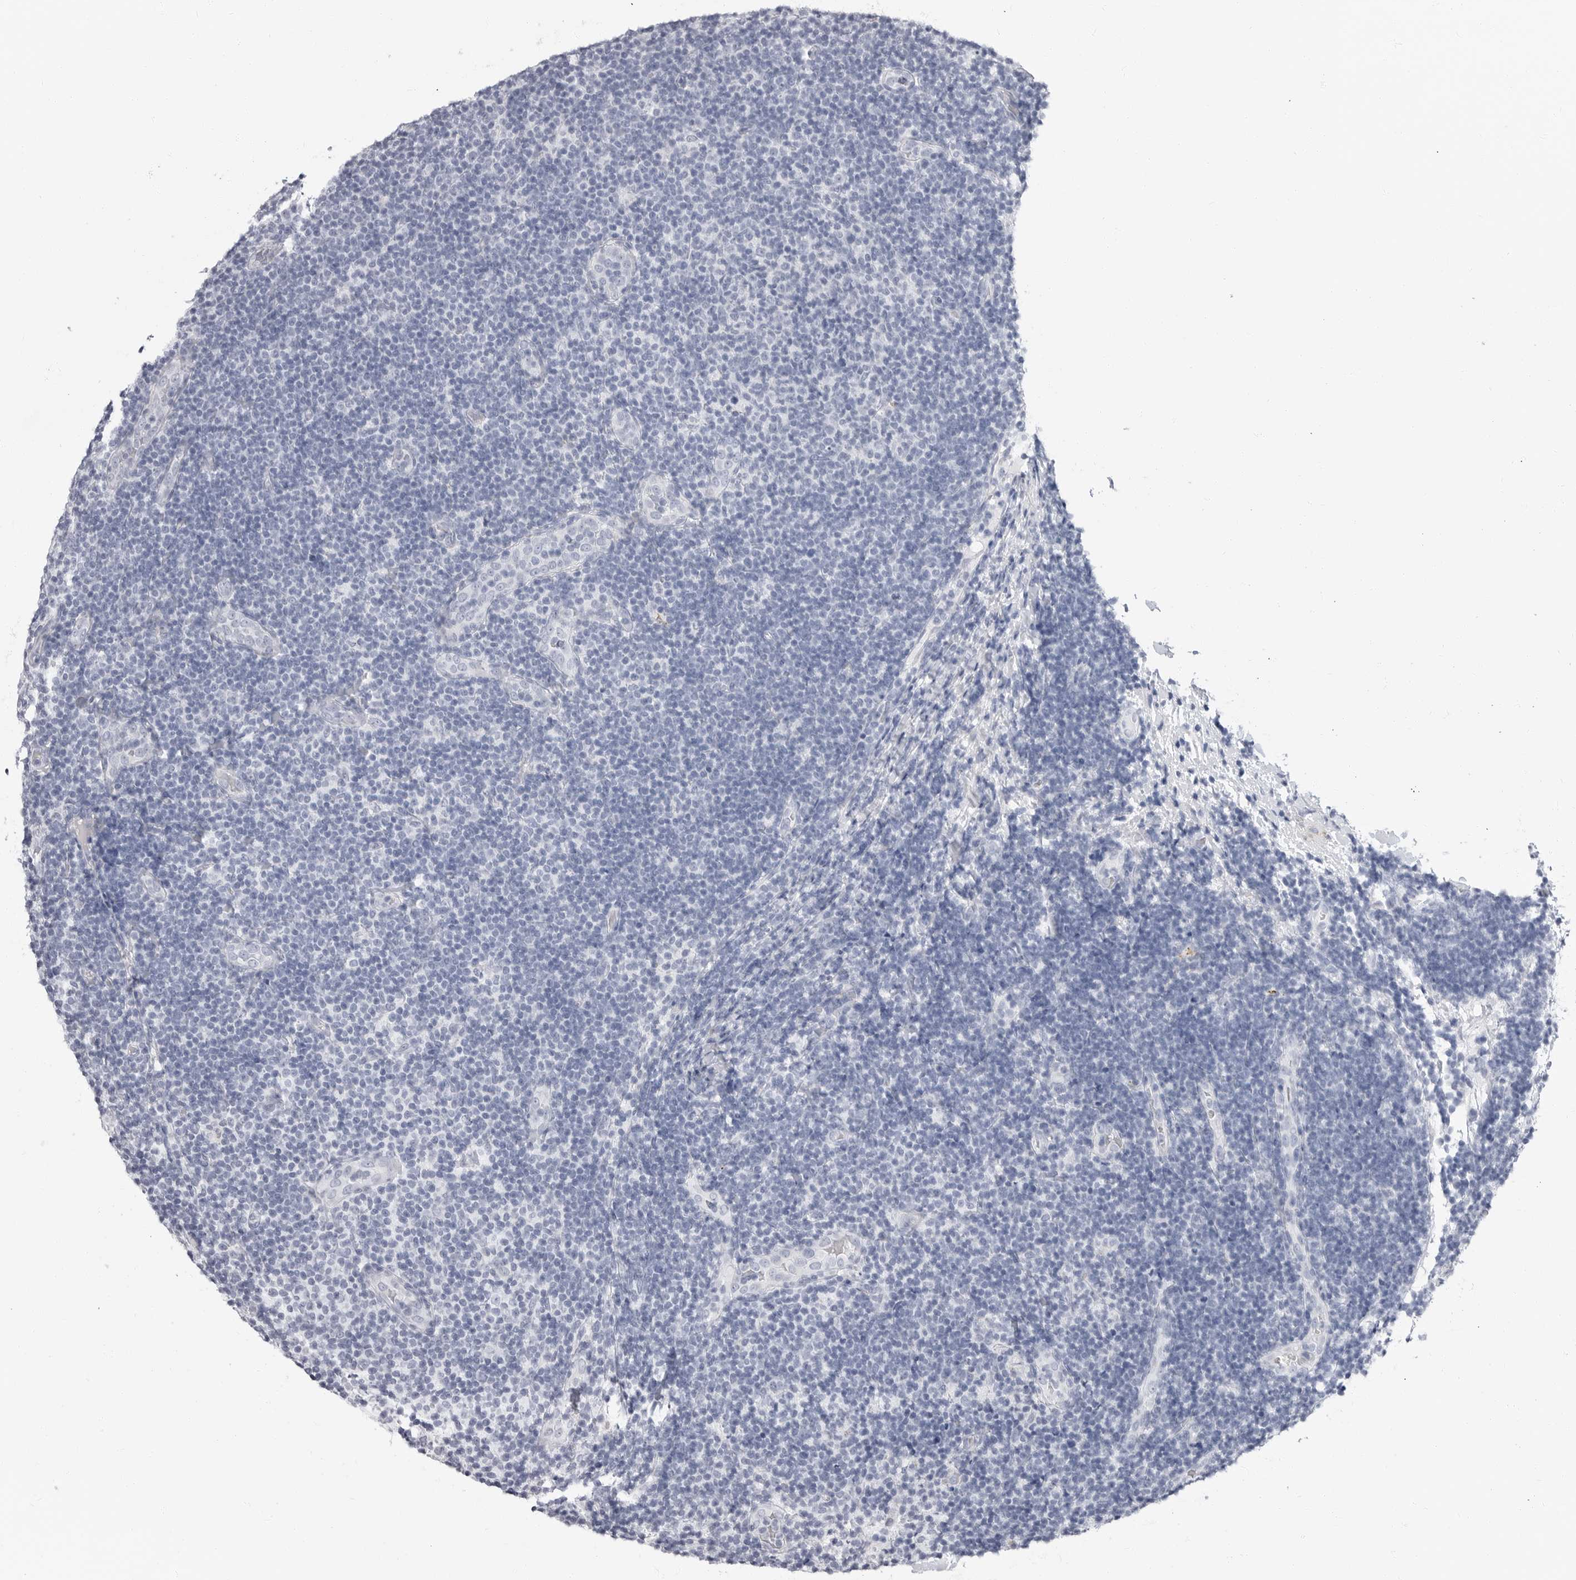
{"staining": {"intensity": "negative", "quantity": "none", "location": "none"}, "tissue": "lymphoma", "cell_type": "Tumor cells", "image_type": "cancer", "snomed": [{"axis": "morphology", "description": "Malignant lymphoma, non-Hodgkin's type, Low grade"}, {"axis": "topography", "description": "Lymph node"}], "caption": "Malignant lymphoma, non-Hodgkin's type (low-grade) was stained to show a protein in brown. There is no significant positivity in tumor cells. Brightfield microscopy of IHC stained with DAB (3,3'-diaminobenzidine) (brown) and hematoxylin (blue), captured at high magnification.", "gene": "ERICH3", "patient": {"sex": "male", "age": 83}}